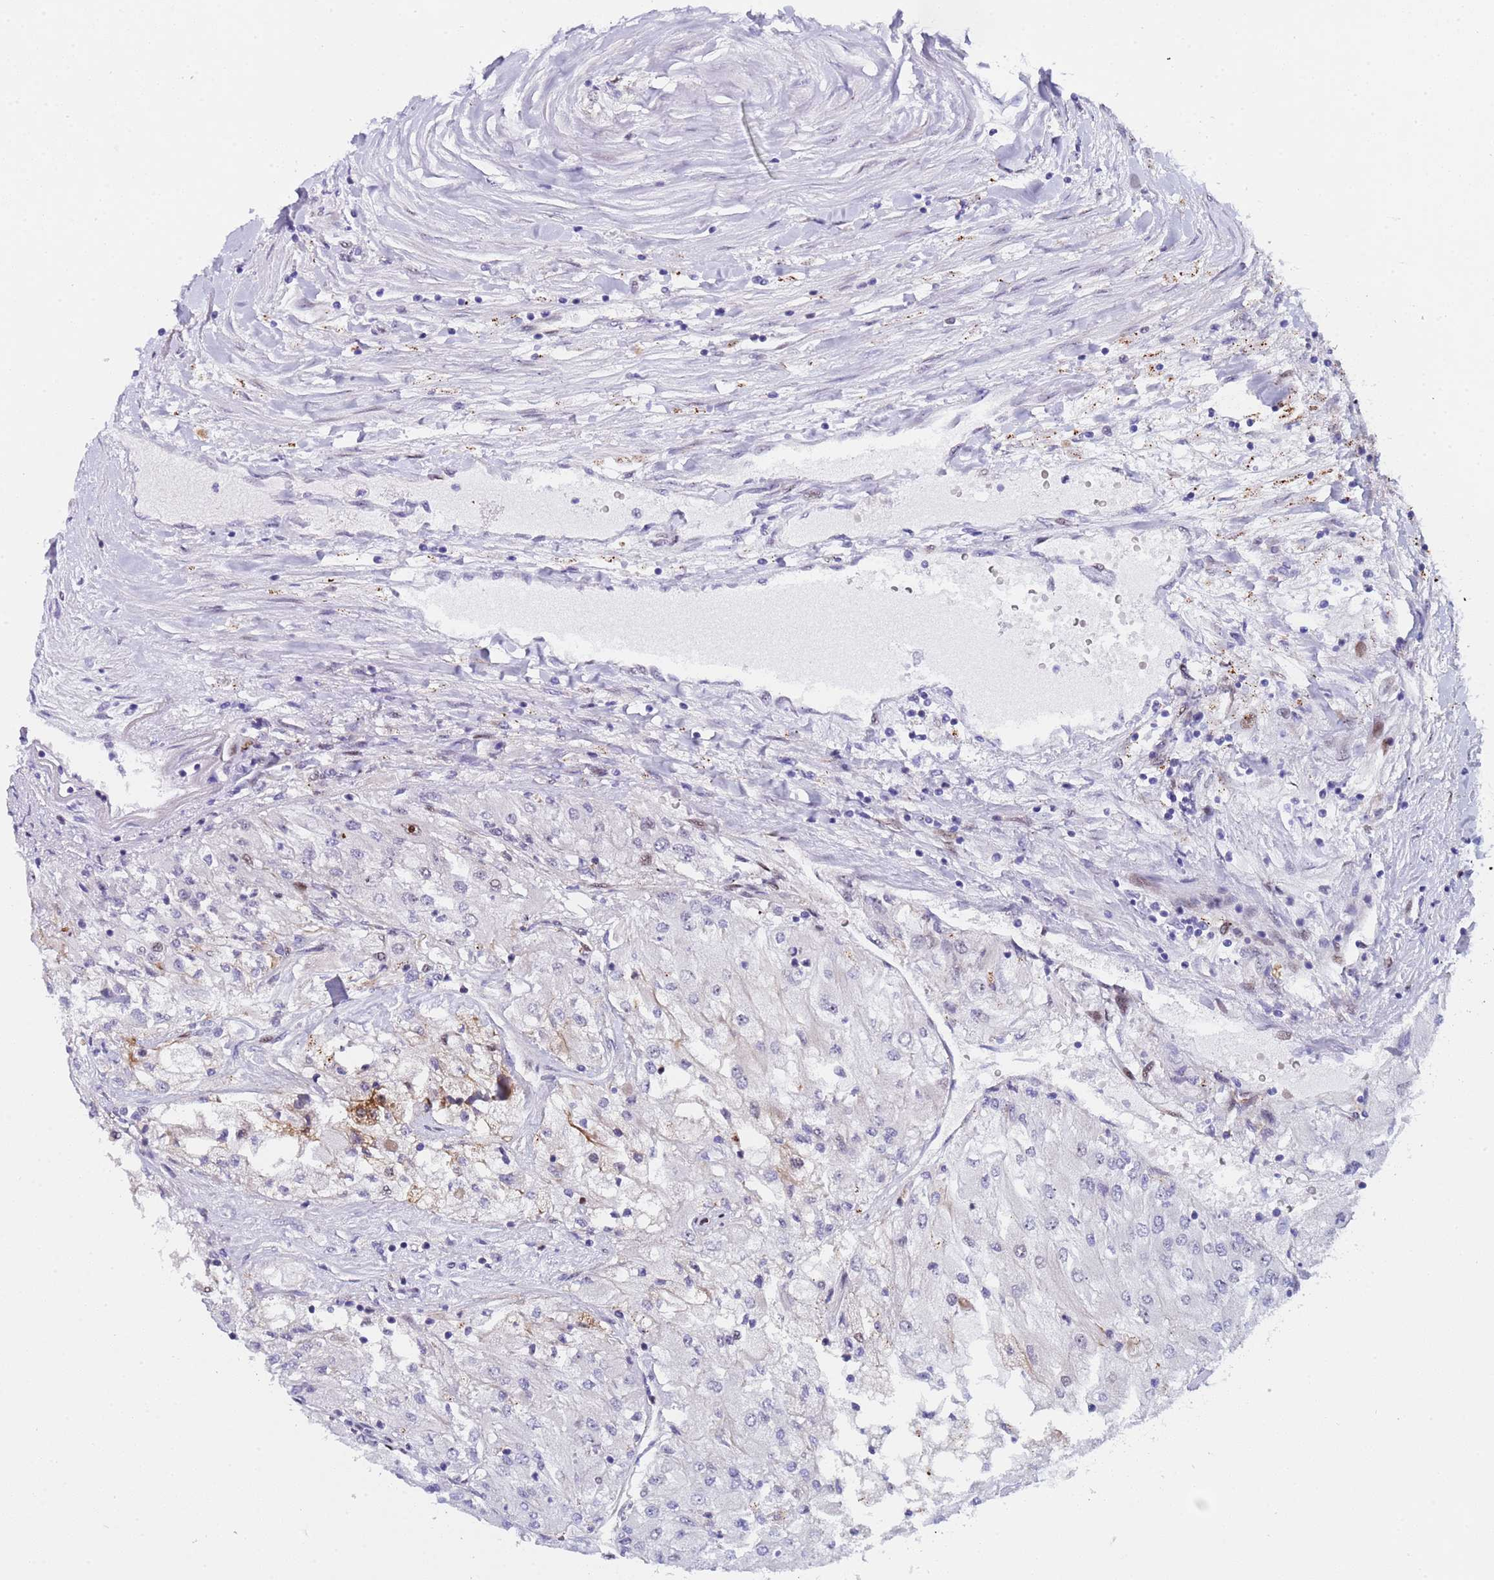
{"staining": {"intensity": "negative", "quantity": "none", "location": "none"}, "tissue": "renal cancer", "cell_type": "Tumor cells", "image_type": "cancer", "snomed": [{"axis": "morphology", "description": "Adenocarcinoma, NOS"}, {"axis": "topography", "description": "Kidney"}], "caption": "DAB (3,3'-diaminobenzidine) immunohistochemical staining of human renal cancer reveals no significant staining in tumor cells.", "gene": "POP5", "patient": {"sex": "male", "age": 80}}